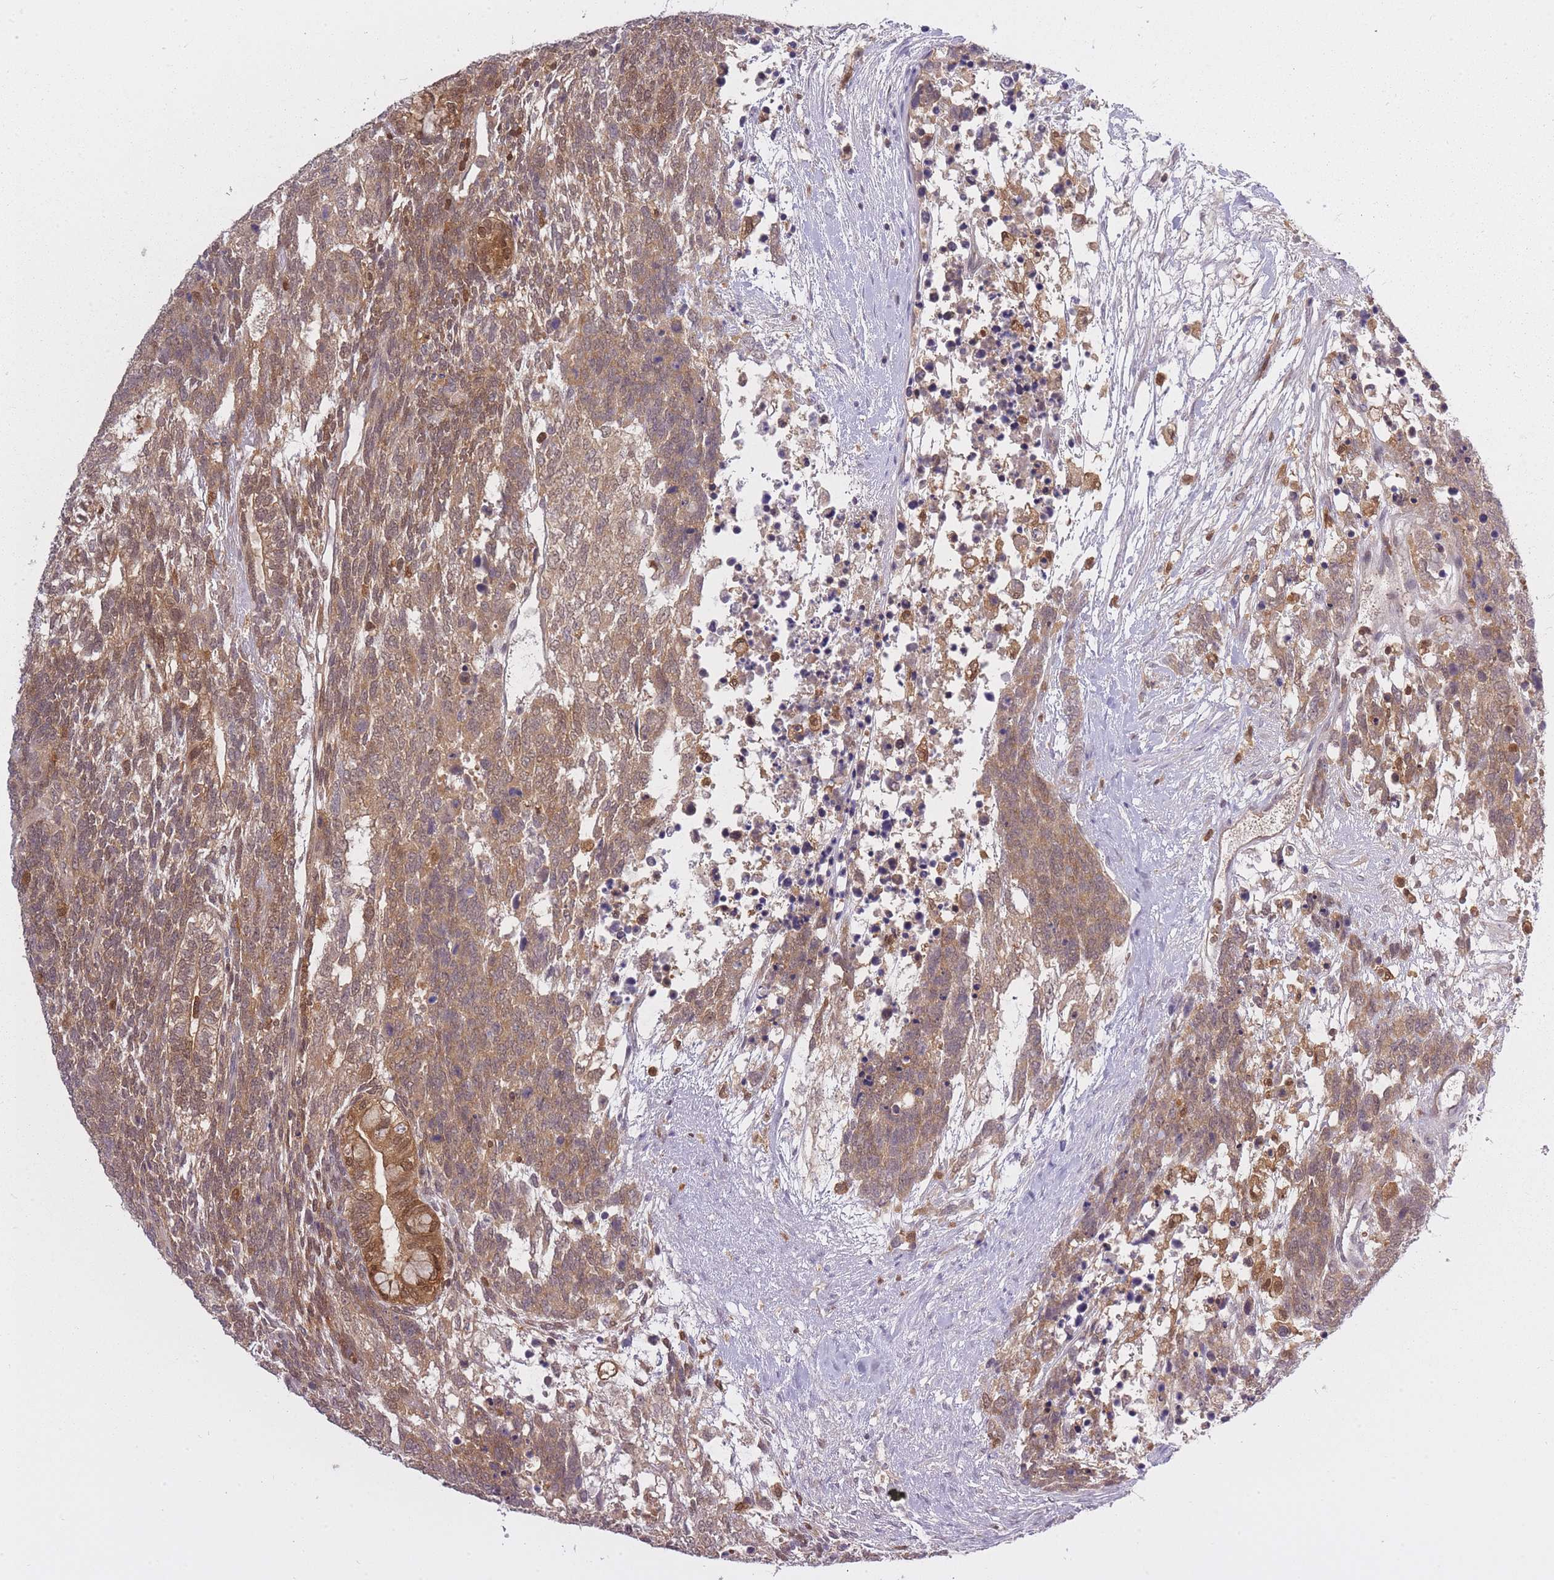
{"staining": {"intensity": "moderate", "quantity": ">75%", "location": "cytoplasmic/membranous,nuclear"}, "tissue": "testis cancer", "cell_type": "Tumor cells", "image_type": "cancer", "snomed": [{"axis": "morphology", "description": "Carcinoma, Embryonal, NOS"}, {"axis": "topography", "description": "Testis"}], "caption": "A brown stain labels moderate cytoplasmic/membranous and nuclear staining of a protein in human embryonal carcinoma (testis) tumor cells.", "gene": "CXorf38", "patient": {"sex": "male", "age": 23}}